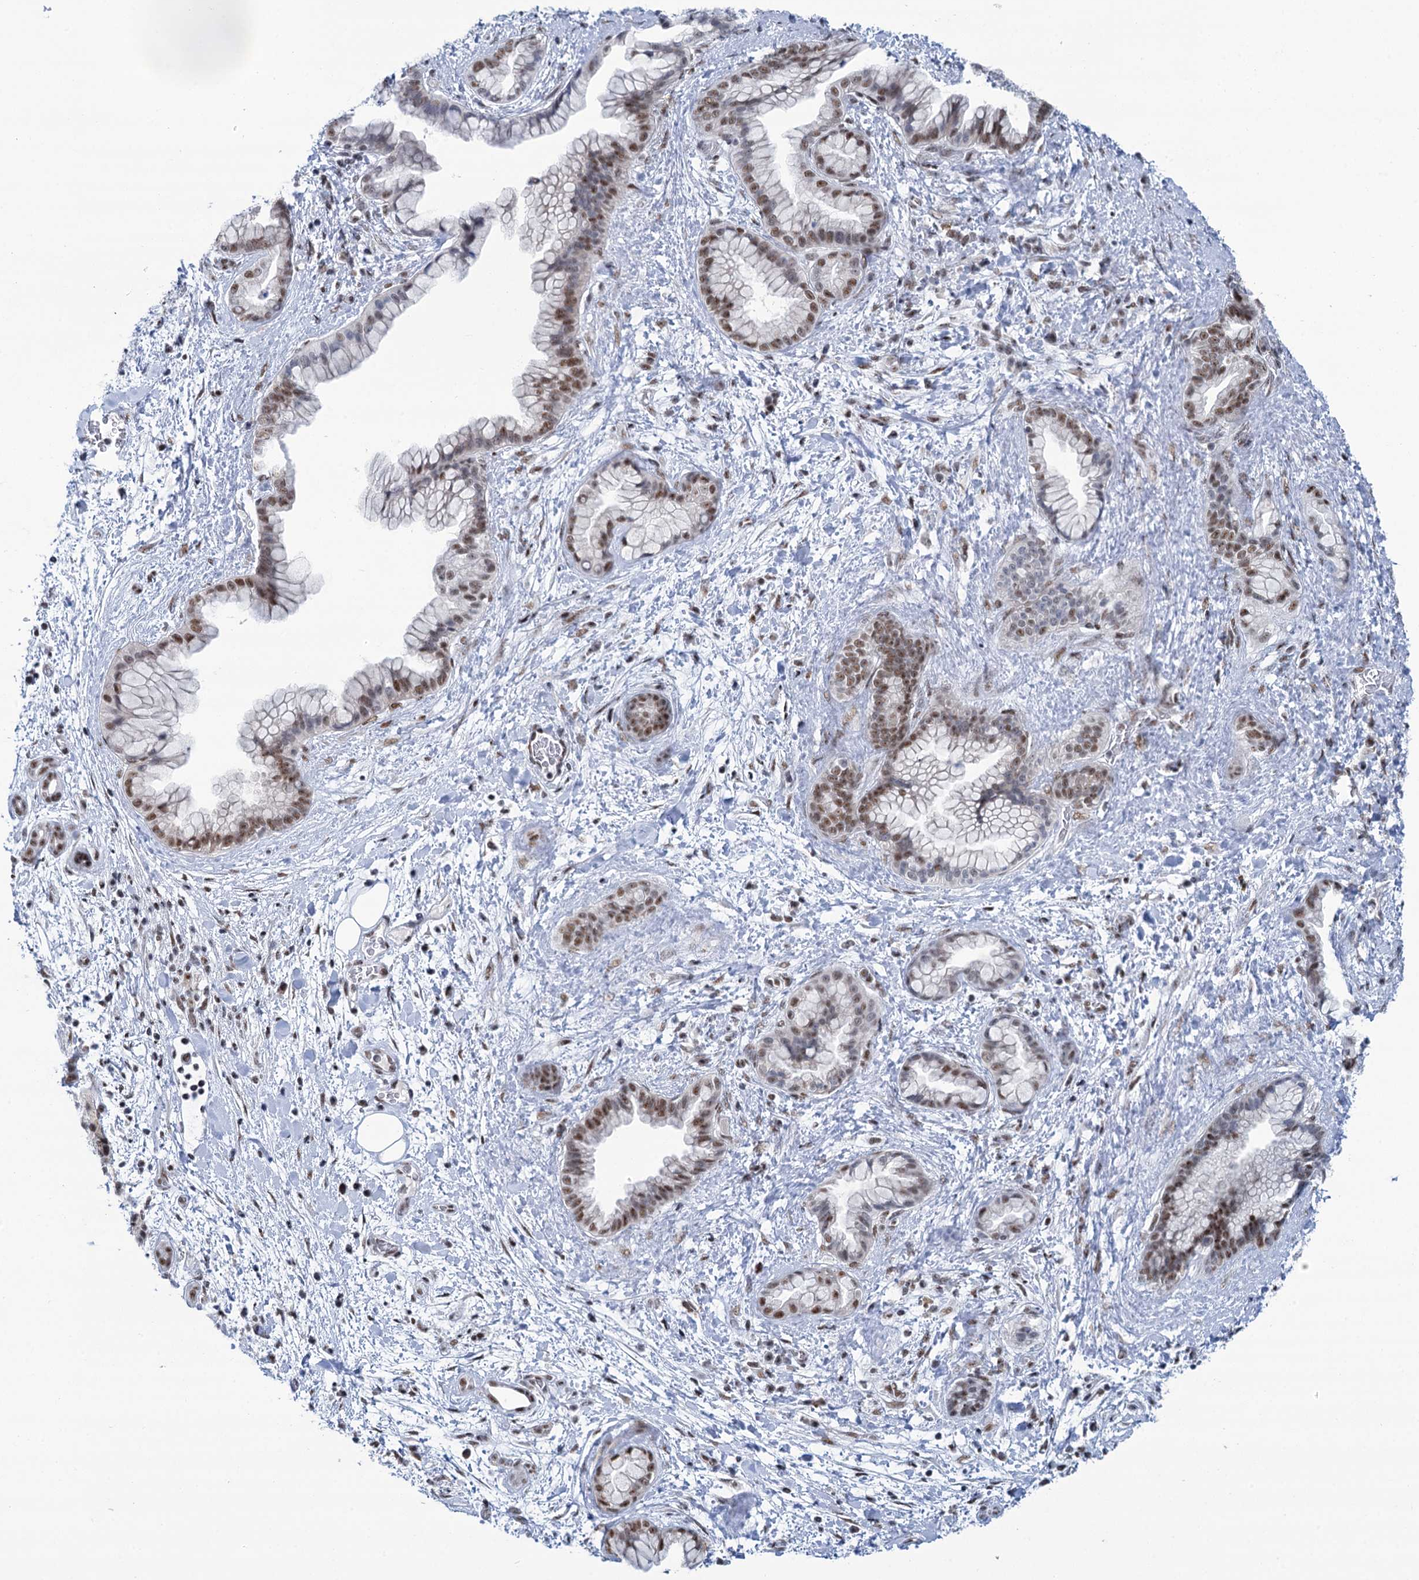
{"staining": {"intensity": "moderate", "quantity": ">75%", "location": "nuclear"}, "tissue": "pancreatic cancer", "cell_type": "Tumor cells", "image_type": "cancer", "snomed": [{"axis": "morphology", "description": "Adenocarcinoma, NOS"}, {"axis": "topography", "description": "Pancreas"}], "caption": "High-power microscopy captured an immunohistochemistry photomicrograph of pancreatic cancer, revealing moderate nuclear staining in approximately >75% of tumor cells. The protein is stained brown, and the nuclei are stained in blue (DAB (3,3'-diaminobenzidine) IHC with brightfield microscopy, high magnification).", "gene": "SREK1", "patient": {"sex": "female", "age": 78}}